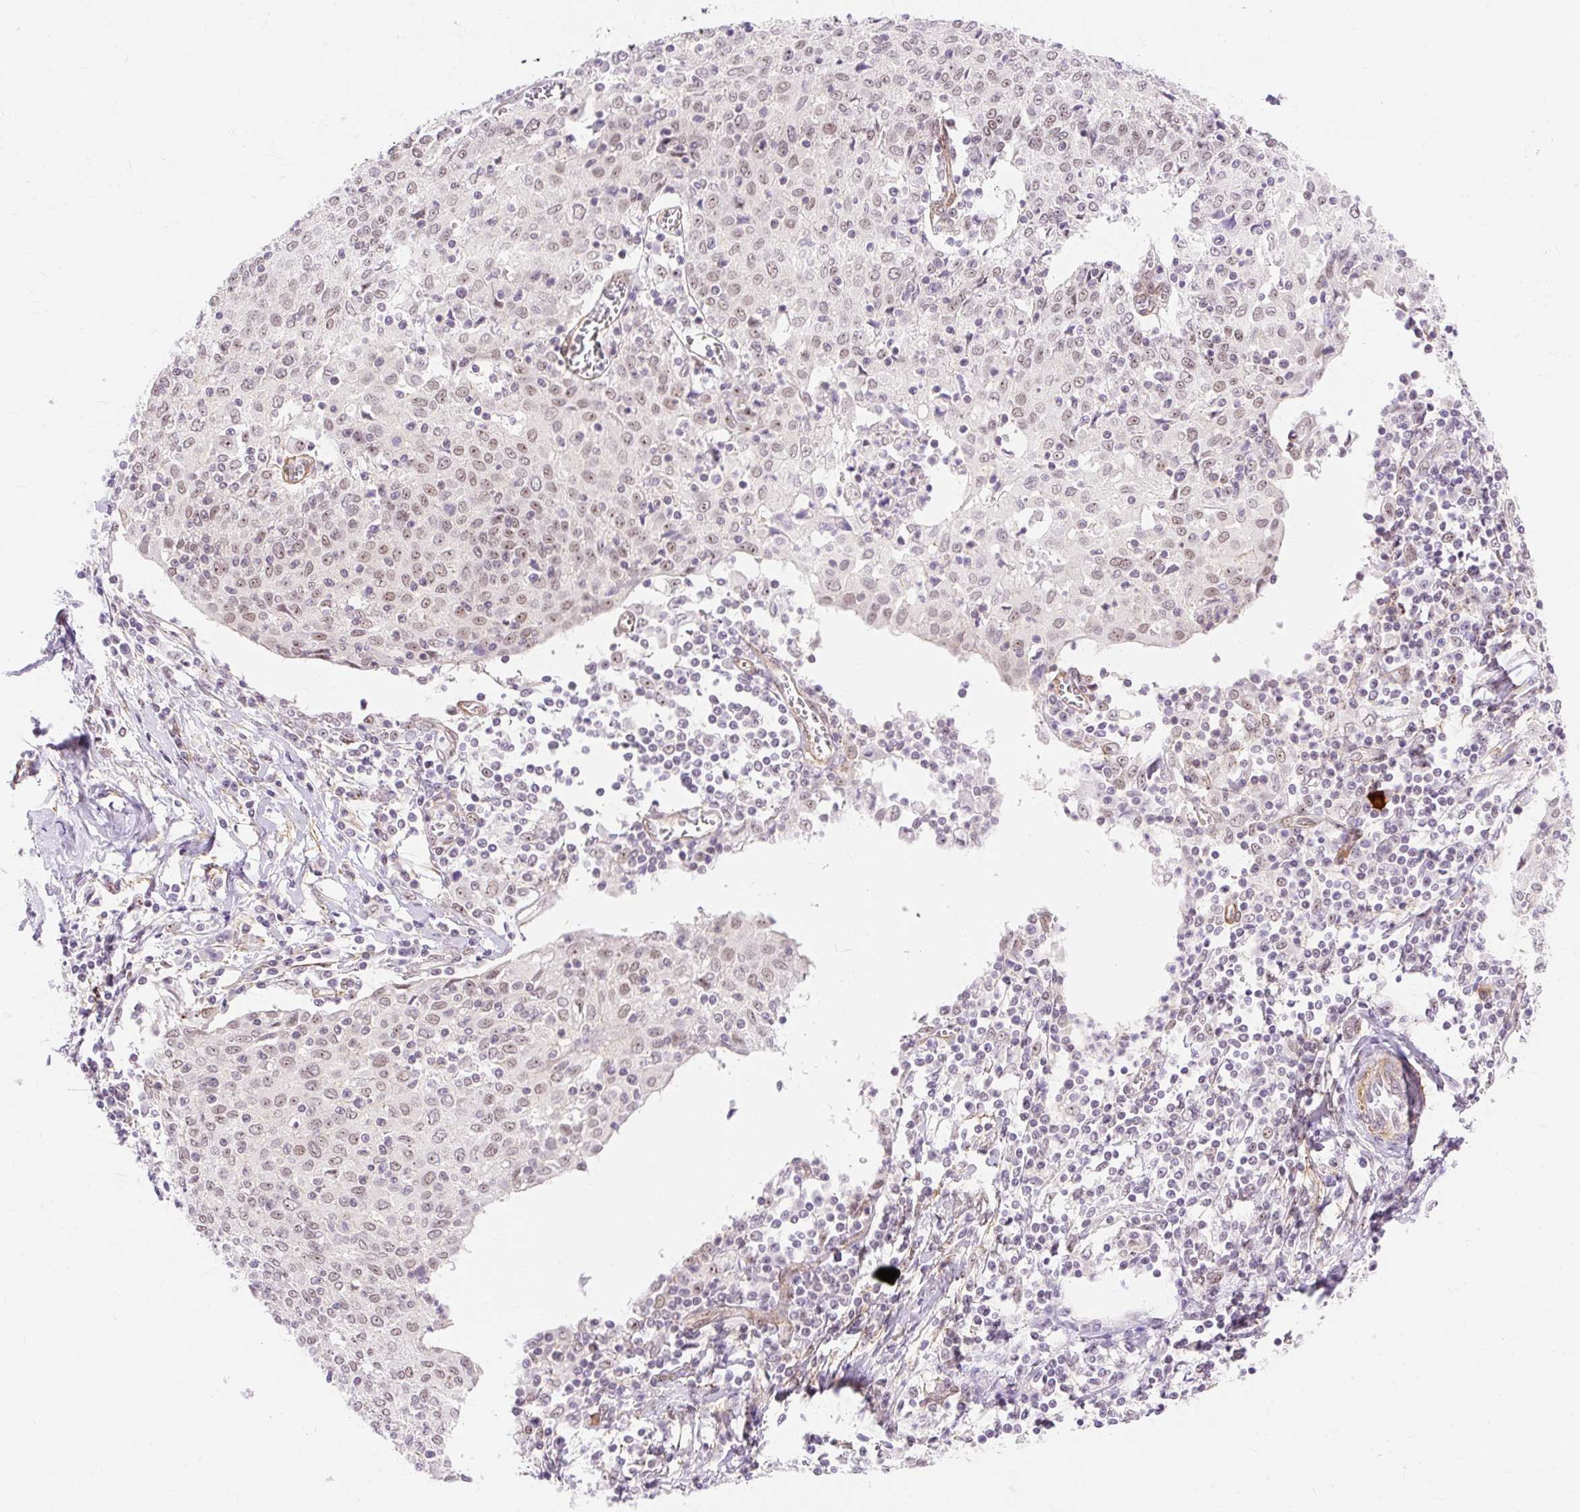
{"staining": {"intensity": "weak", "quantity": ">75%", "location": "nuclear"}, "tissue": "cervical cancer", "cell_type": "Tumor cells", "image_type": "cancer", "snomed": [{"axis": "morphology", "description": "Squamous cell carcinoma, NOS"}, {"axis": "topography", "description": "Cervix"}], "caption": "This is a photomicrograph of immunohistochemistry staining of cervical squamous cell carcinoma, which shows weak staining in the nuclear of tumor cells.", "gene": "OBP2A", "patient": {"sex": "female", "age": 52}}